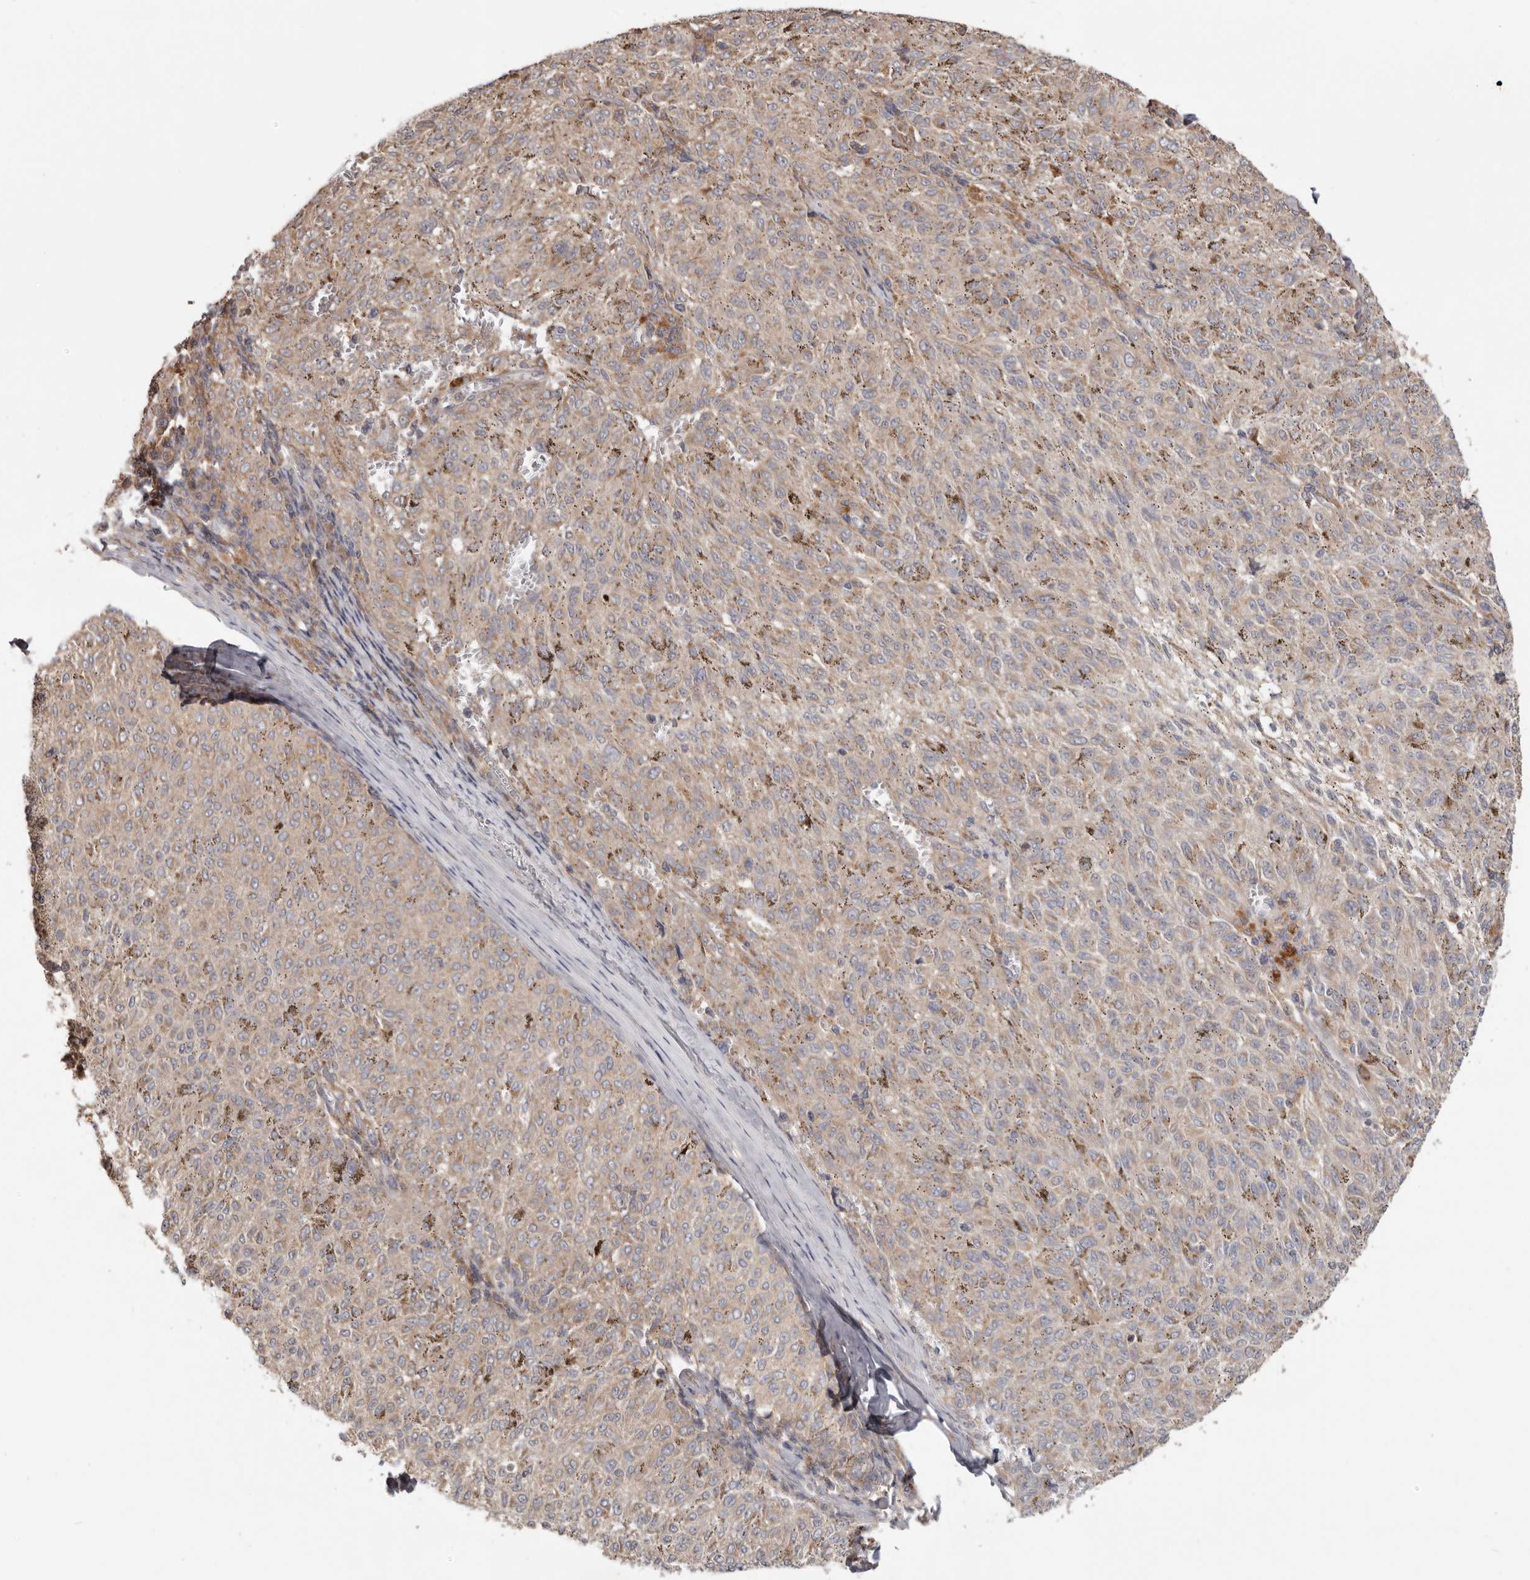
{"staining": {"intensity": "weak", "quantity": "25%-75%", "location": "cytoplasmic/membranous"}, "tissue": "melanoma", "cell_type": "Tumor cells", "image_type": "cancer", "snomed": [{"axis": "morphology", "description": "Malignant melanoma, NOS"}, {"axis": "topography", "description": "Skin"}], "caption": "Tumor cells reveal low levels of weak cytoplasmic/membranous staining in approximately 25%-75% of cells in malignant melanoma.", "gene": "LRP6", "patient": {"sex": "female", "age": 72}}